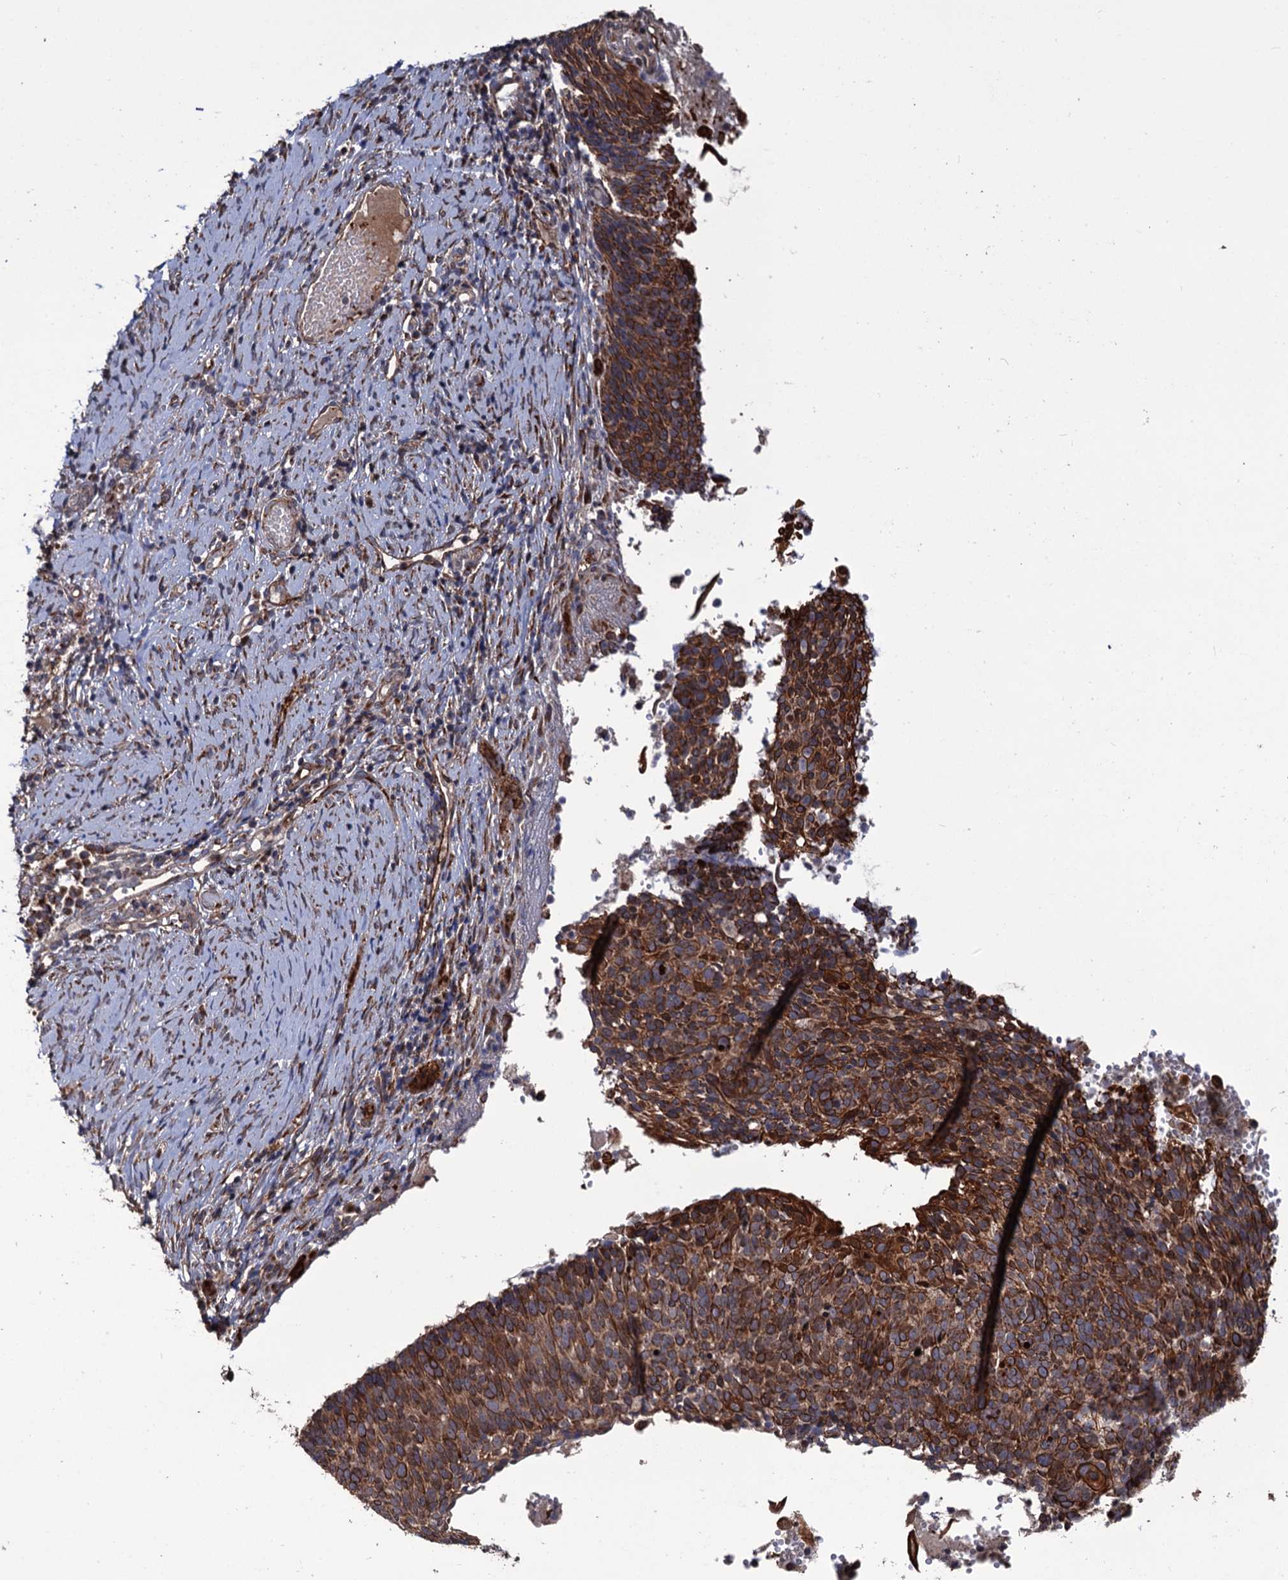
{"staining": {"intensity": "moderate", "quantity": ">75%", "location": "cytoplasmic/membranous"}, "tissue": "cervical cancer", "cell_type": "Tumor cells", "image_type": "cancer", "snomed": [{"axis": "morphology", "description": "Normal tissue, NOS"}, {"axis": "morphology", "description": "Squamous cell carcinoma, NOS"}, {"axis": "topography", "description": "Cervix"}], "caption": "High-magnification brightfield microscopy of cervical cancer (squamous cell carcinoma) stained with DAB (brown) and counterstained with hematoxylin (blue). tumor cells exhibit moderate cytoplasmic/membranous positivity is identified in approximately>75% of cells.", "gene": "LRRC63", "patient": {"sex": "female", "age": 39}}